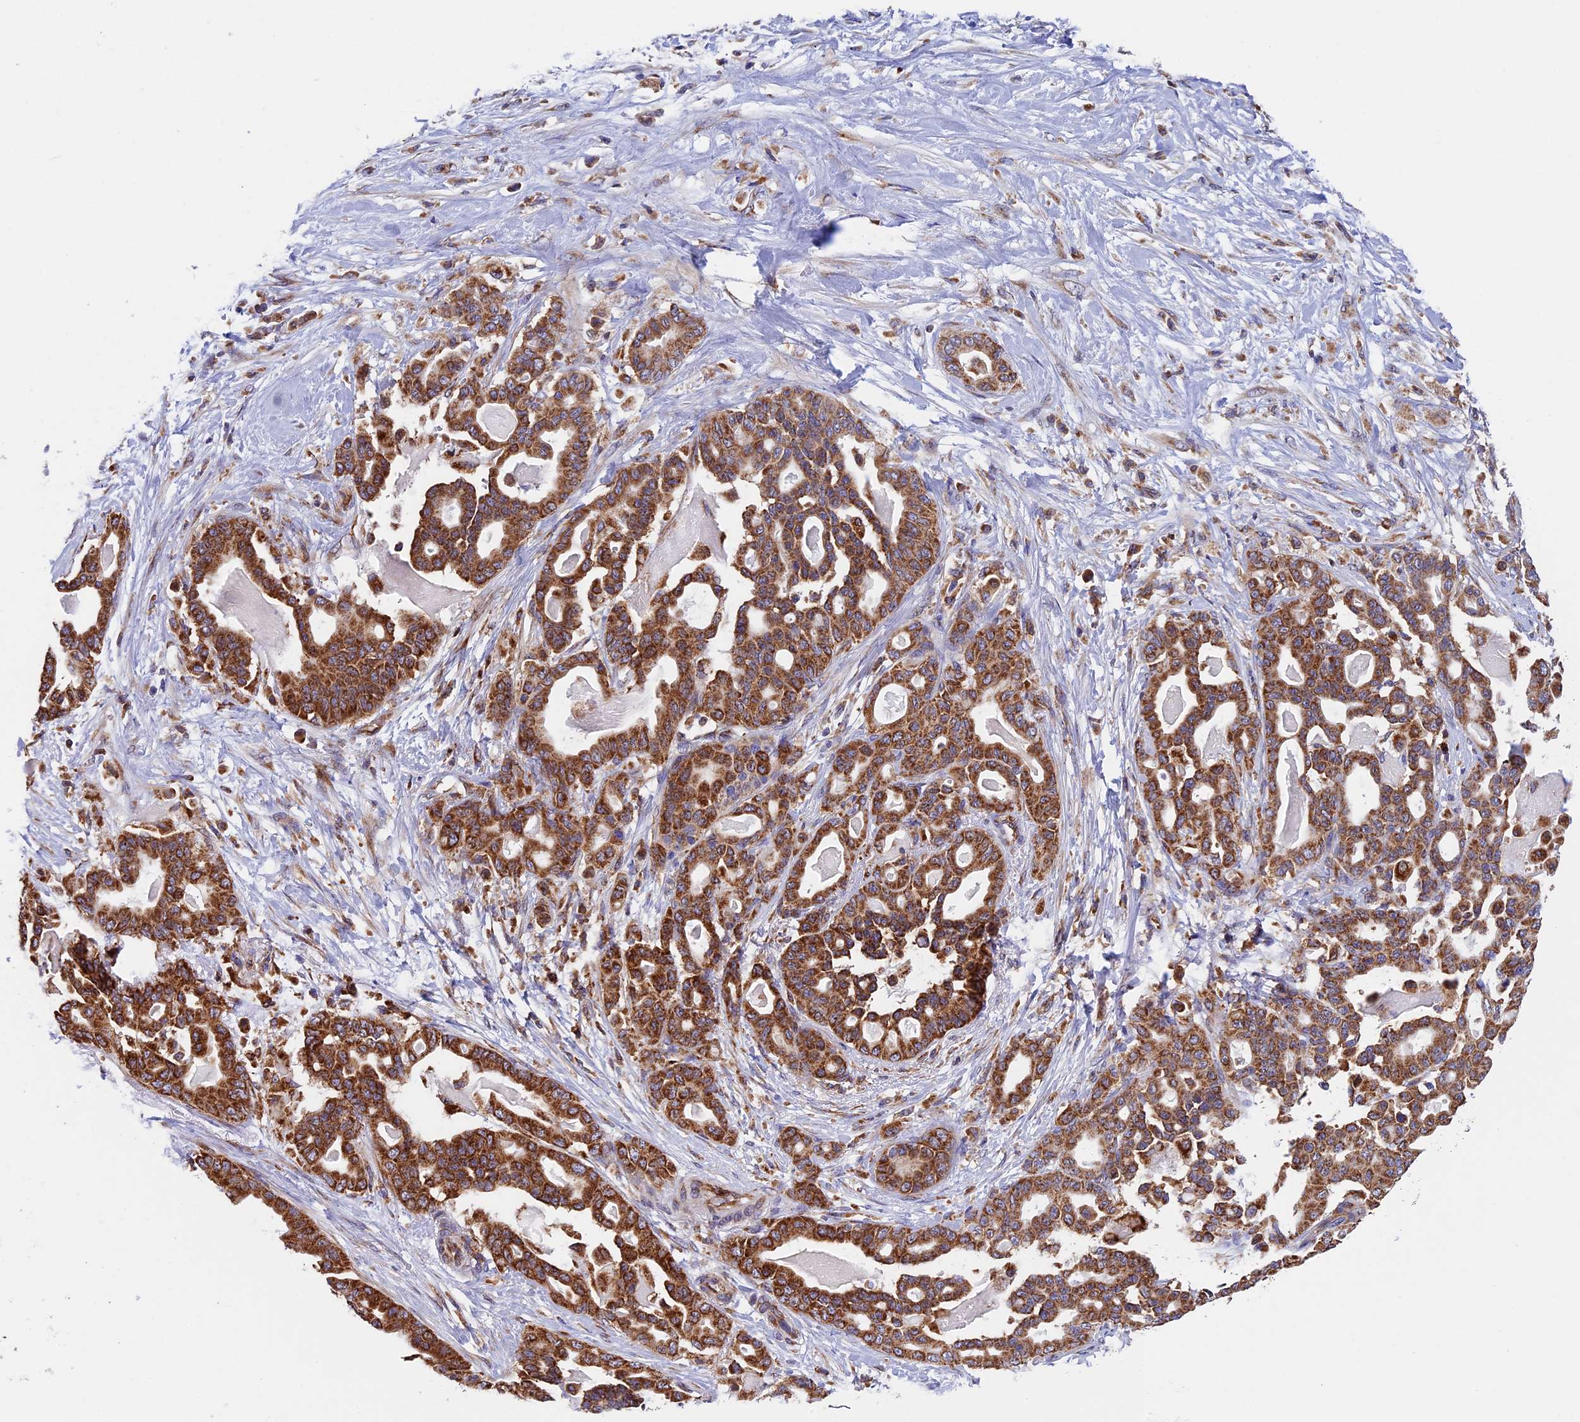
{"staining": {"intensity": "strong", "quantity": ">75%", "location": "cytoplasmic/membranous"}, "tissue": "pancreatic cancer", "cell_type": "Tumor cells", "image_type": "cancer", "snomed": [{"axis": "morphology", "description": "Adenocarcinoma, NOS"}, {"axis": "topography", "description": "Pancreas"}], "caption": "Strong cytoplasmic/membranous staining for a protein is appreciated in approximately >75% of tumor cells of adenocarcinoma (pancreatic) using immunohistochemistry (IHC).", "gene": "SLC9A5", "patient": {"sex": "male", "age": 63}}